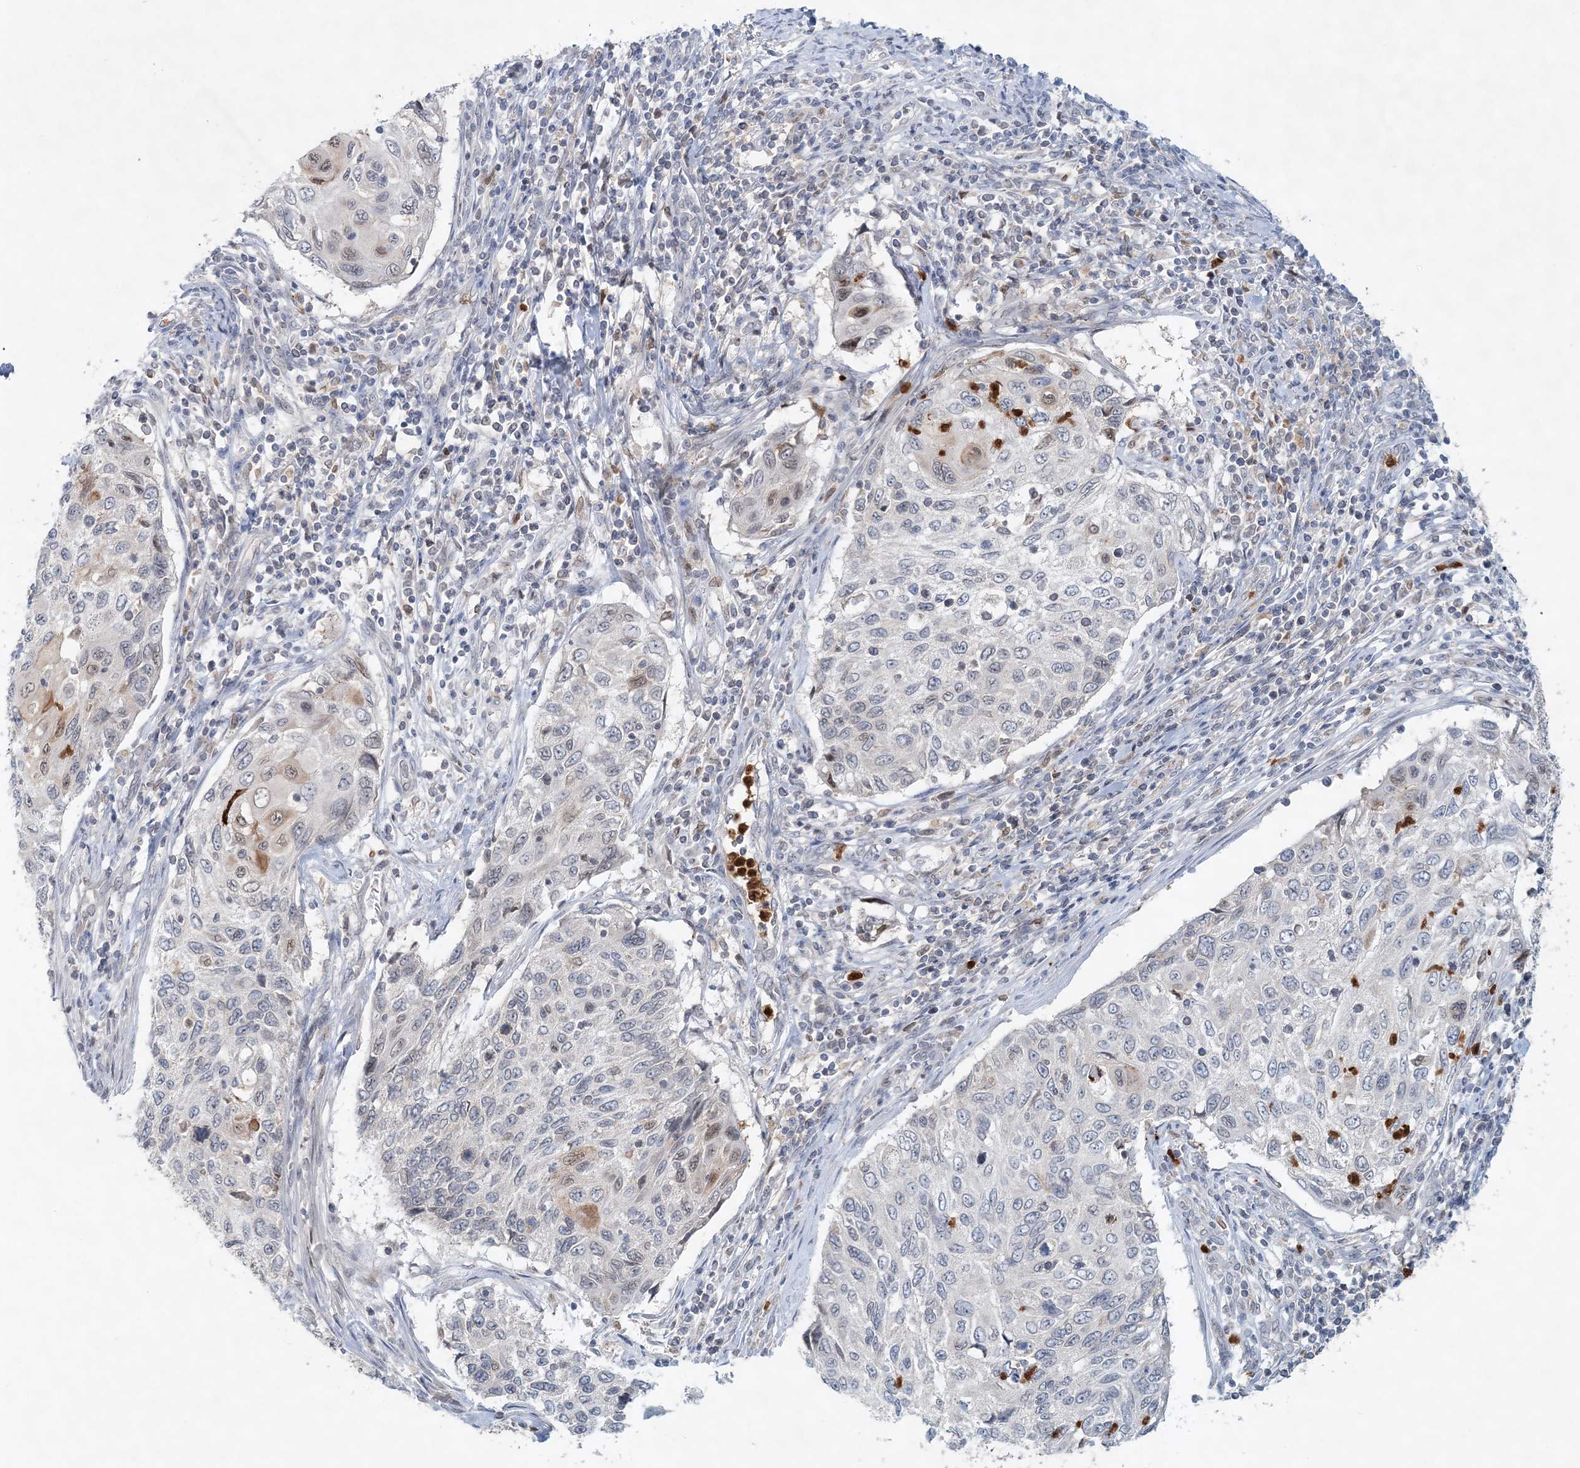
{"staining": {"intensity": "negative", "quantity": "none", "location": "none"}, "tissue": "cervical cancer", "cell_type": "Tumor cells", "image_type": "cancer", "snomed": [{"axis": "morphology", "description": "Squamous cell carcinoma, NOS"}, {"axis": "topography", "description": "Cervix"}], "caption": "DAB immunohistochemical staining of human cervical cancer (squamous cell carcinoma) reveals no significant positivity in tumor cells.", "gene": "NUP54", "patient": {"sex": "female", "age": 70}}